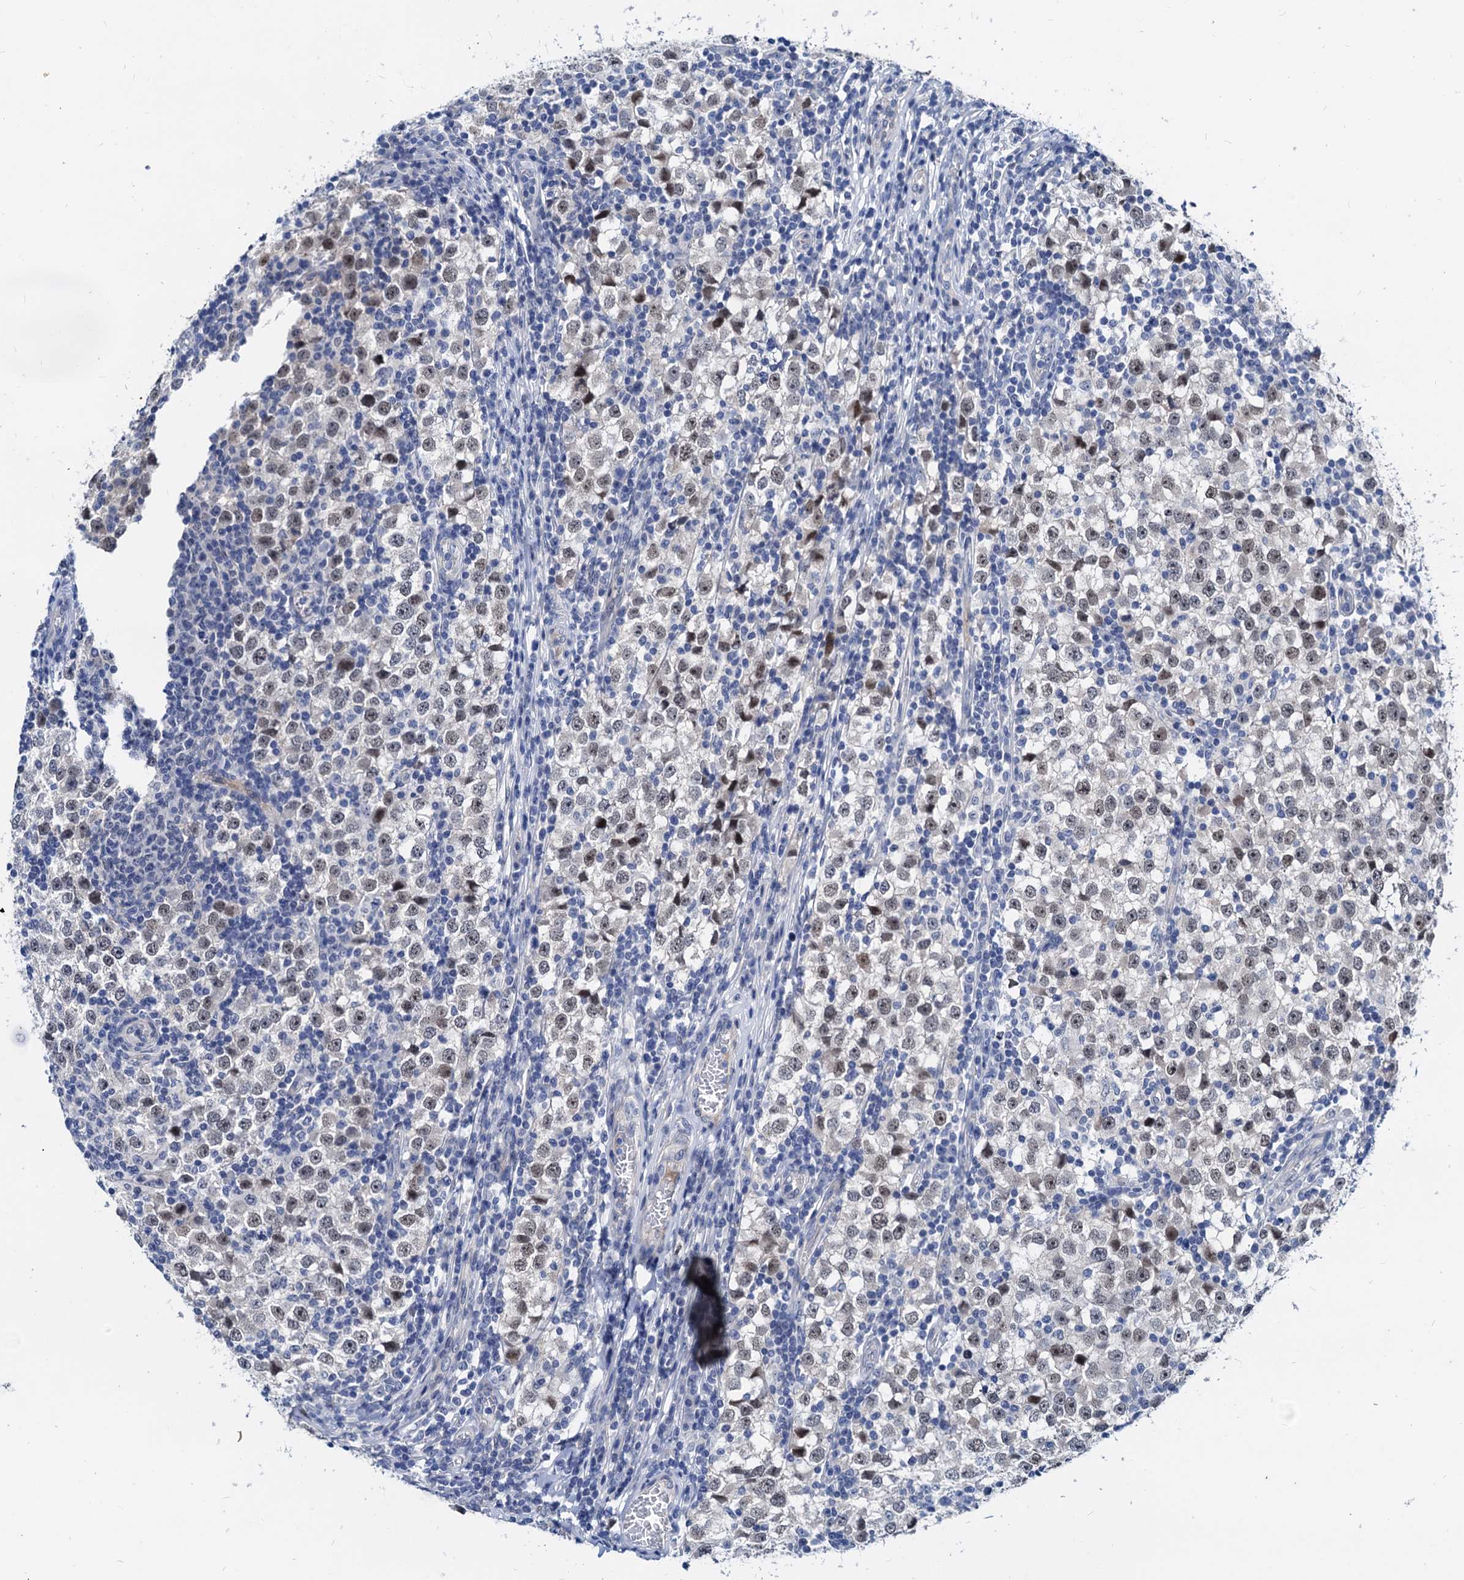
{"staining": {"intensity": "negative", "quantity": "none", "location": "none"}, "tissue": "testis cancer", "cell_type": "Tumor cells", "image_type": "cancer", "snomed": [{"axis": "morphology", "description": "Seminoma, NOS"}, {"axis": "topography", "description": "Testis"}], "caption": "This is a photomicrograph of immunohistochemistry staining of seminoma (testis), which shows no expression in tumor cells.", "gene": "HSF2", "patient": {"sex": "male", "age": 65}}